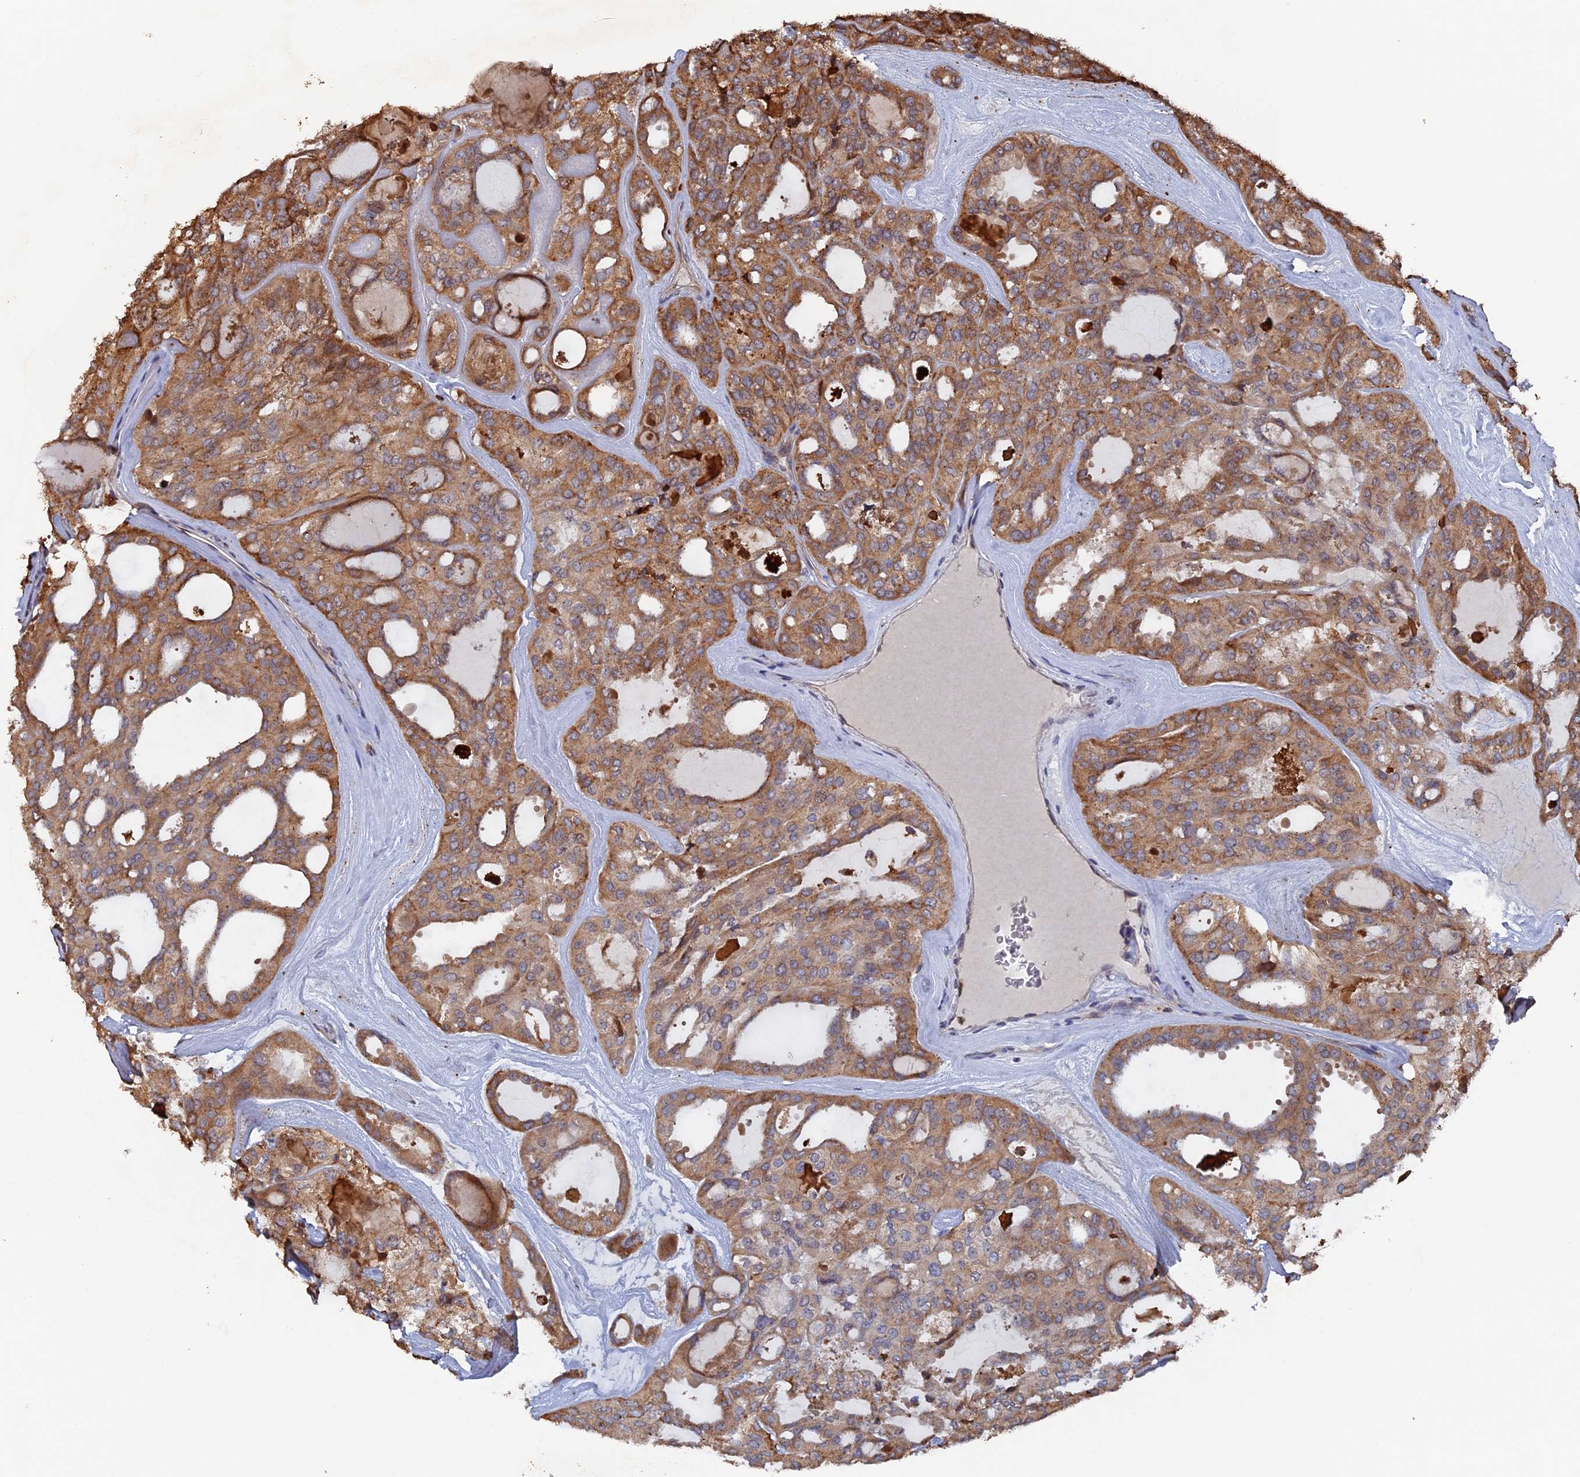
{"staining": {"intensity": "moderate", "quantity": ">75%", "location": "cytoplasmic/membranous"}, "tissue": "thyroid cancer", "cell_type": "Tumor cells", "image_type": "cancer", "snomed": [{"axis": "morphology", "description": "Follicular adenoma carcinoma, NOS"}, {"axis": "topography", "description": "Thyroid gland"}], "caption": "Brown immunohistochemical staining in human thyroid cancer exhibits moderate cytoplasmic/membranous expression in about >75% of tumor cells. (DAB IHC, brown staining for protein, blue staining for nuclei).", "gene": "VPS37C", "patient": {"sex": "male", "age": 75}}